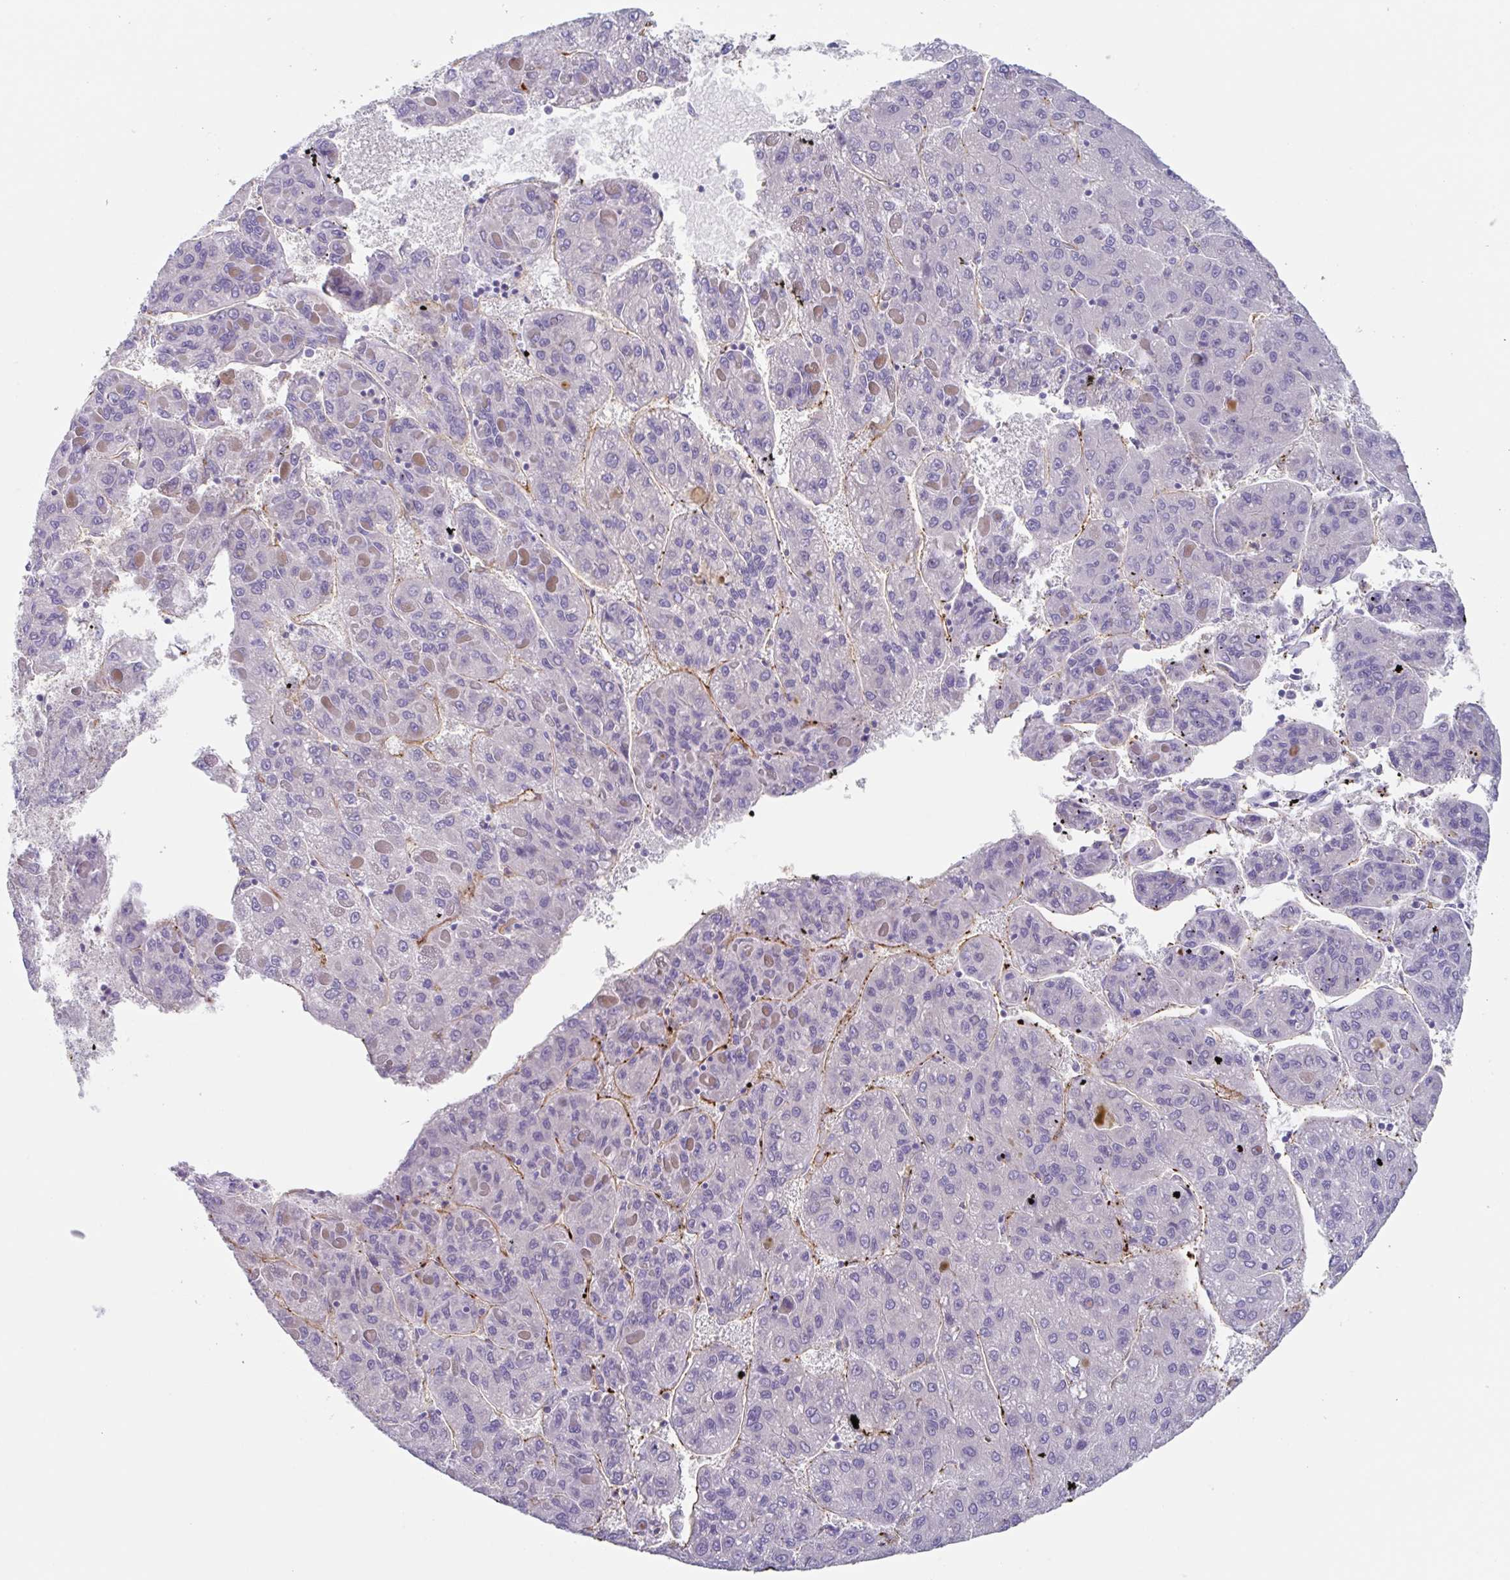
{"staining": {"intensity": "negative", "quantity": "none", "location": "none"}, "tissue": "liver cancer", "cell_type": "Tumor cells", "image_type": "cancer", "snomed": [{"axis": "morphology", "description": "Carcinoma, Hepatocellular, NOS"}, {"axis": "topography", "description": "Liver"}], "caption": "There is no significant expression in tumor cells of hepatocellular carcinoma (liver).", "gene": "EHD4", "patient": {"sex": "female", "age": 82}}